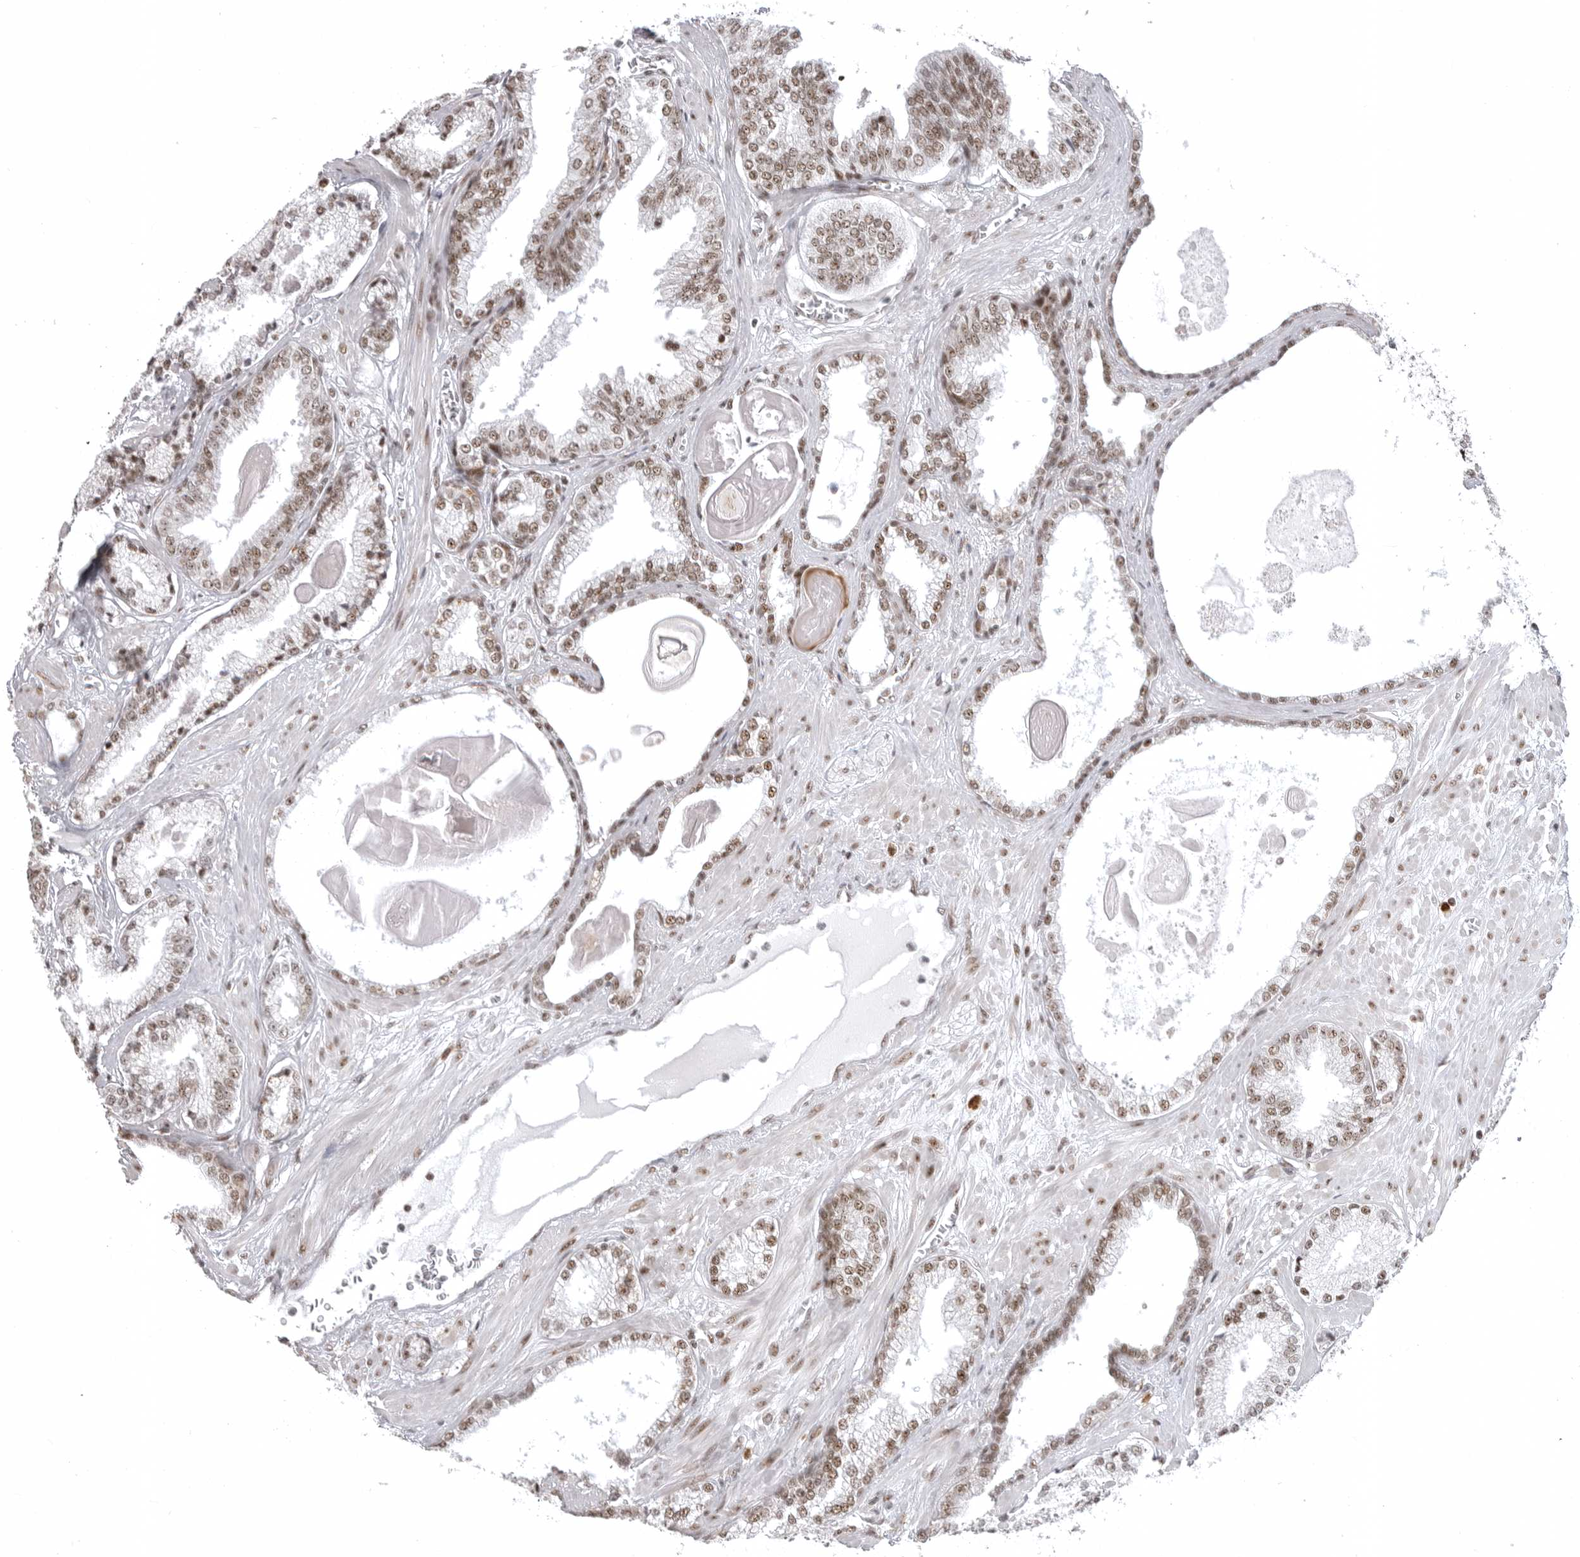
{"staining": {"intensity": "moderate", "quantity": ">75%", "location": "nuclear"}, "tissue": "prostate cancer", "cell_type": "Tumor cells", "image_type": "cancer", "snomed": [{"axis": "morphology", "description": "Adenocarcinoma, Low grade"}, {"axis": "topography", "description": "Prostate"}], "caption": "Immunohistochemistry (IHC) micrograph of human prostate cancer stained for a protein (brown), which reveals medium levels of moderate nuclear positivity in approximately >75% of tumor cells.", "gene": "WRAP53", "patient": {"sex": "male", "age": 70}}